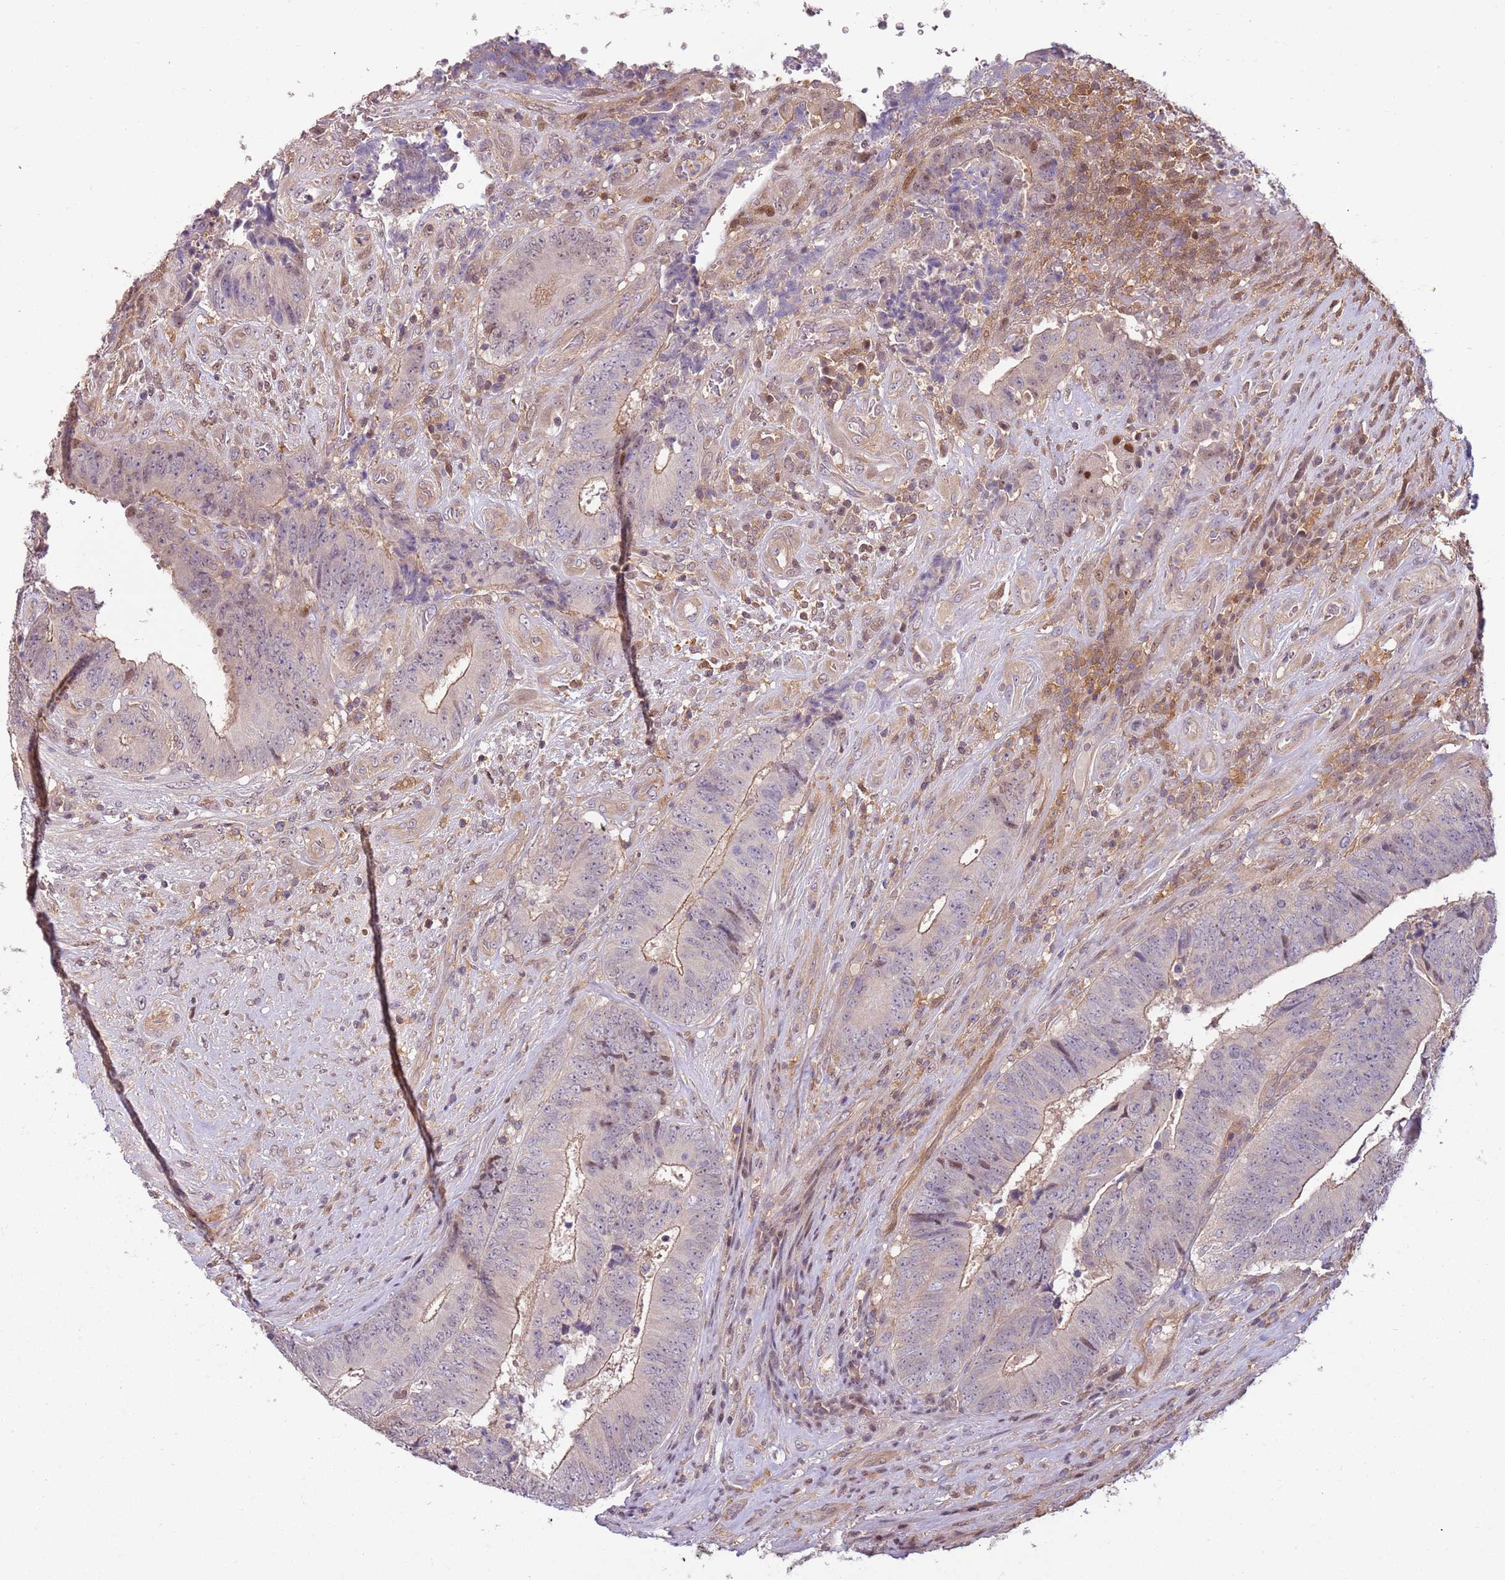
{"staining": {"intensity": "weak", "quantity": "25%-75%", "location": "cytoplasmic/membranous"}, "tissue": "colorectal cancer", "cell_type": "Tumor cells", "image_type": "cancer", "snomed": [{"axis": "morphology", "description": "Adenocarcinoma, NOS"}, {"axis": "topography", "description": "Rectum"}], "caption": "About 25%-75% of tumor cells in human colorectal cancer (adenocarcinoma) display weak cytoplasmic/membranous protein expression as visualized by brown immunohistochemical staining.", "gene": "GSTO2", "patient": {"sex": "male", "age": 72}}